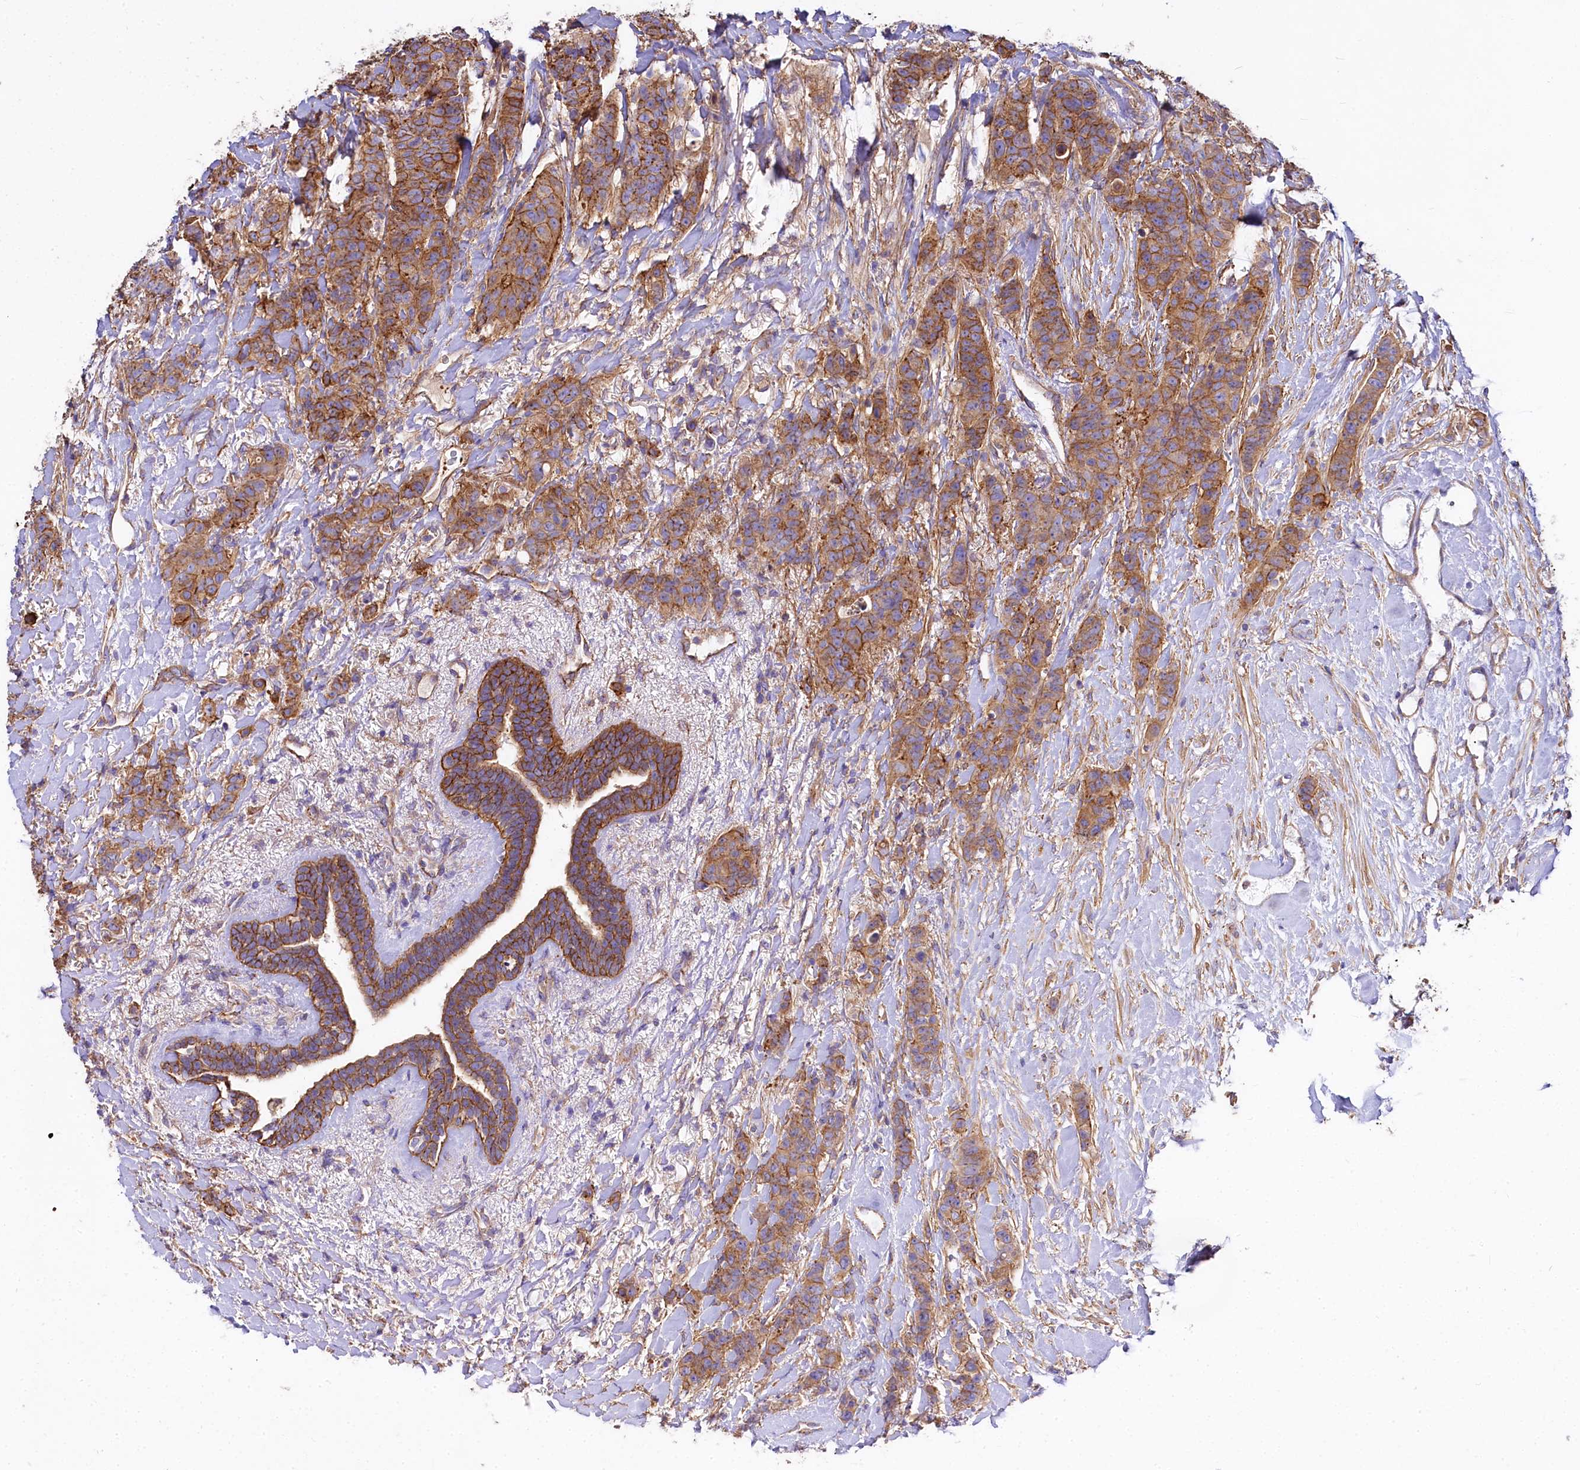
{"staining": {"intensity": "moderate", "quantity": ">75%", "location": "cytoplasmic/membranous"}, "tissue": "breast cancer", "cell_type": "Tumor cells", "image_type": "cancer", "snomed": [{"axis": "morphology", "description": "Duct carcinoma"}, {"axis": "topography", "description": "Breast"}], "caption": "Human breast cancer (infiltrating ductal carcinoma) stained for a protein (brown) exhibits moderate cytoplasmic/membranous positive expression in approximately >75% of tumor cells.", "gene": "FCHSD2", "patient": {"sex": "female", "age": 40}}